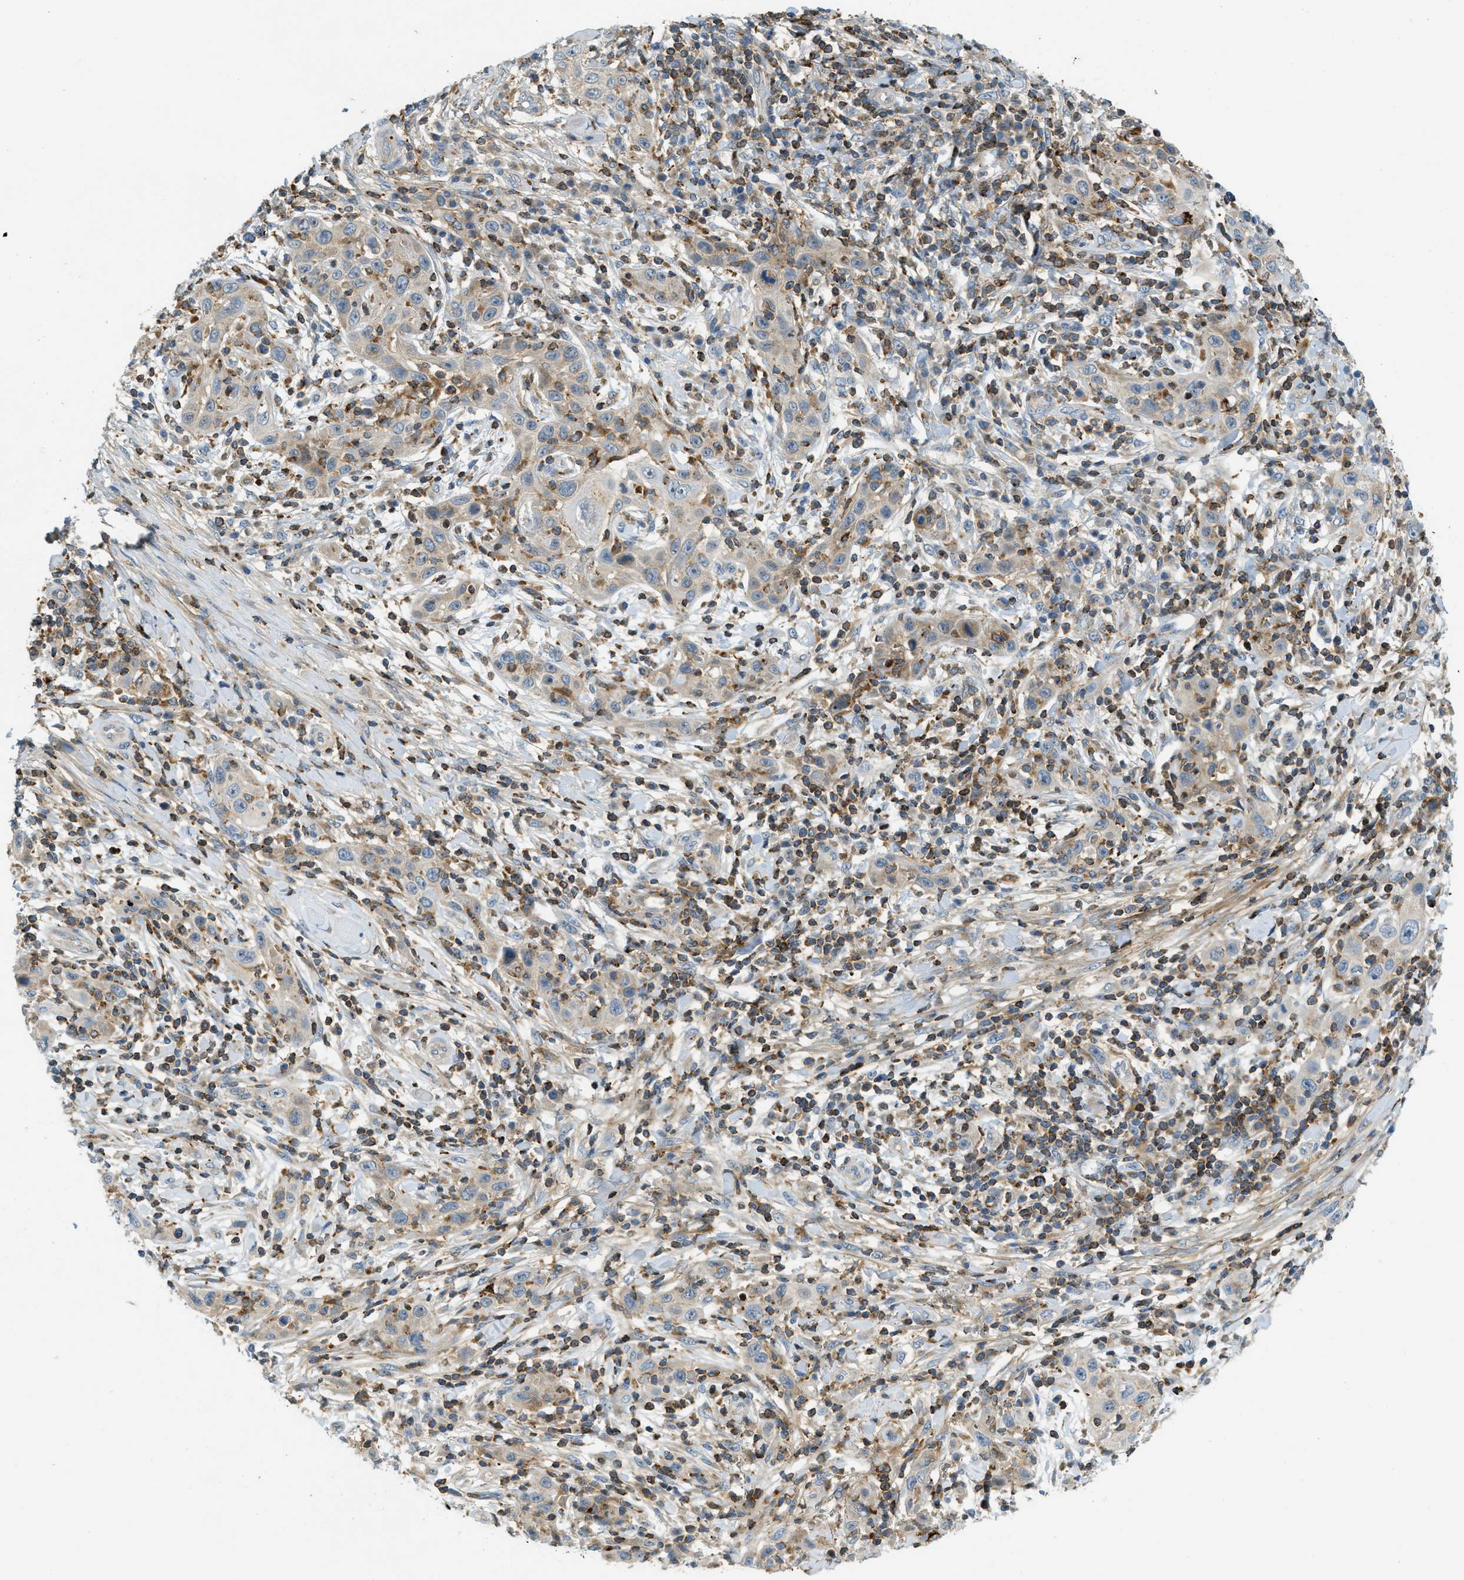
{"staining": {"intensity": "weak", "quantity": "25%-75%", "location": "cytoplasmic/membranous"}, "tissue": "skin cancer", "cell_type": "Tumor cells", "image_type": "cancer", "snomed": [{"axis": "morphology", "description": "Squamous cell carcinoma, NOS"}, {"axis": "topography", "description": "Skin"}], "caption": "Immunohistochemistry (IHC) of skin cancer demonstrates low levels of weak cytoplasmic/membranous staining in approximately 25%-75% of tumor cells.", "gene": "PLBD2", "patient": {"sex": "female", "age": 88}}